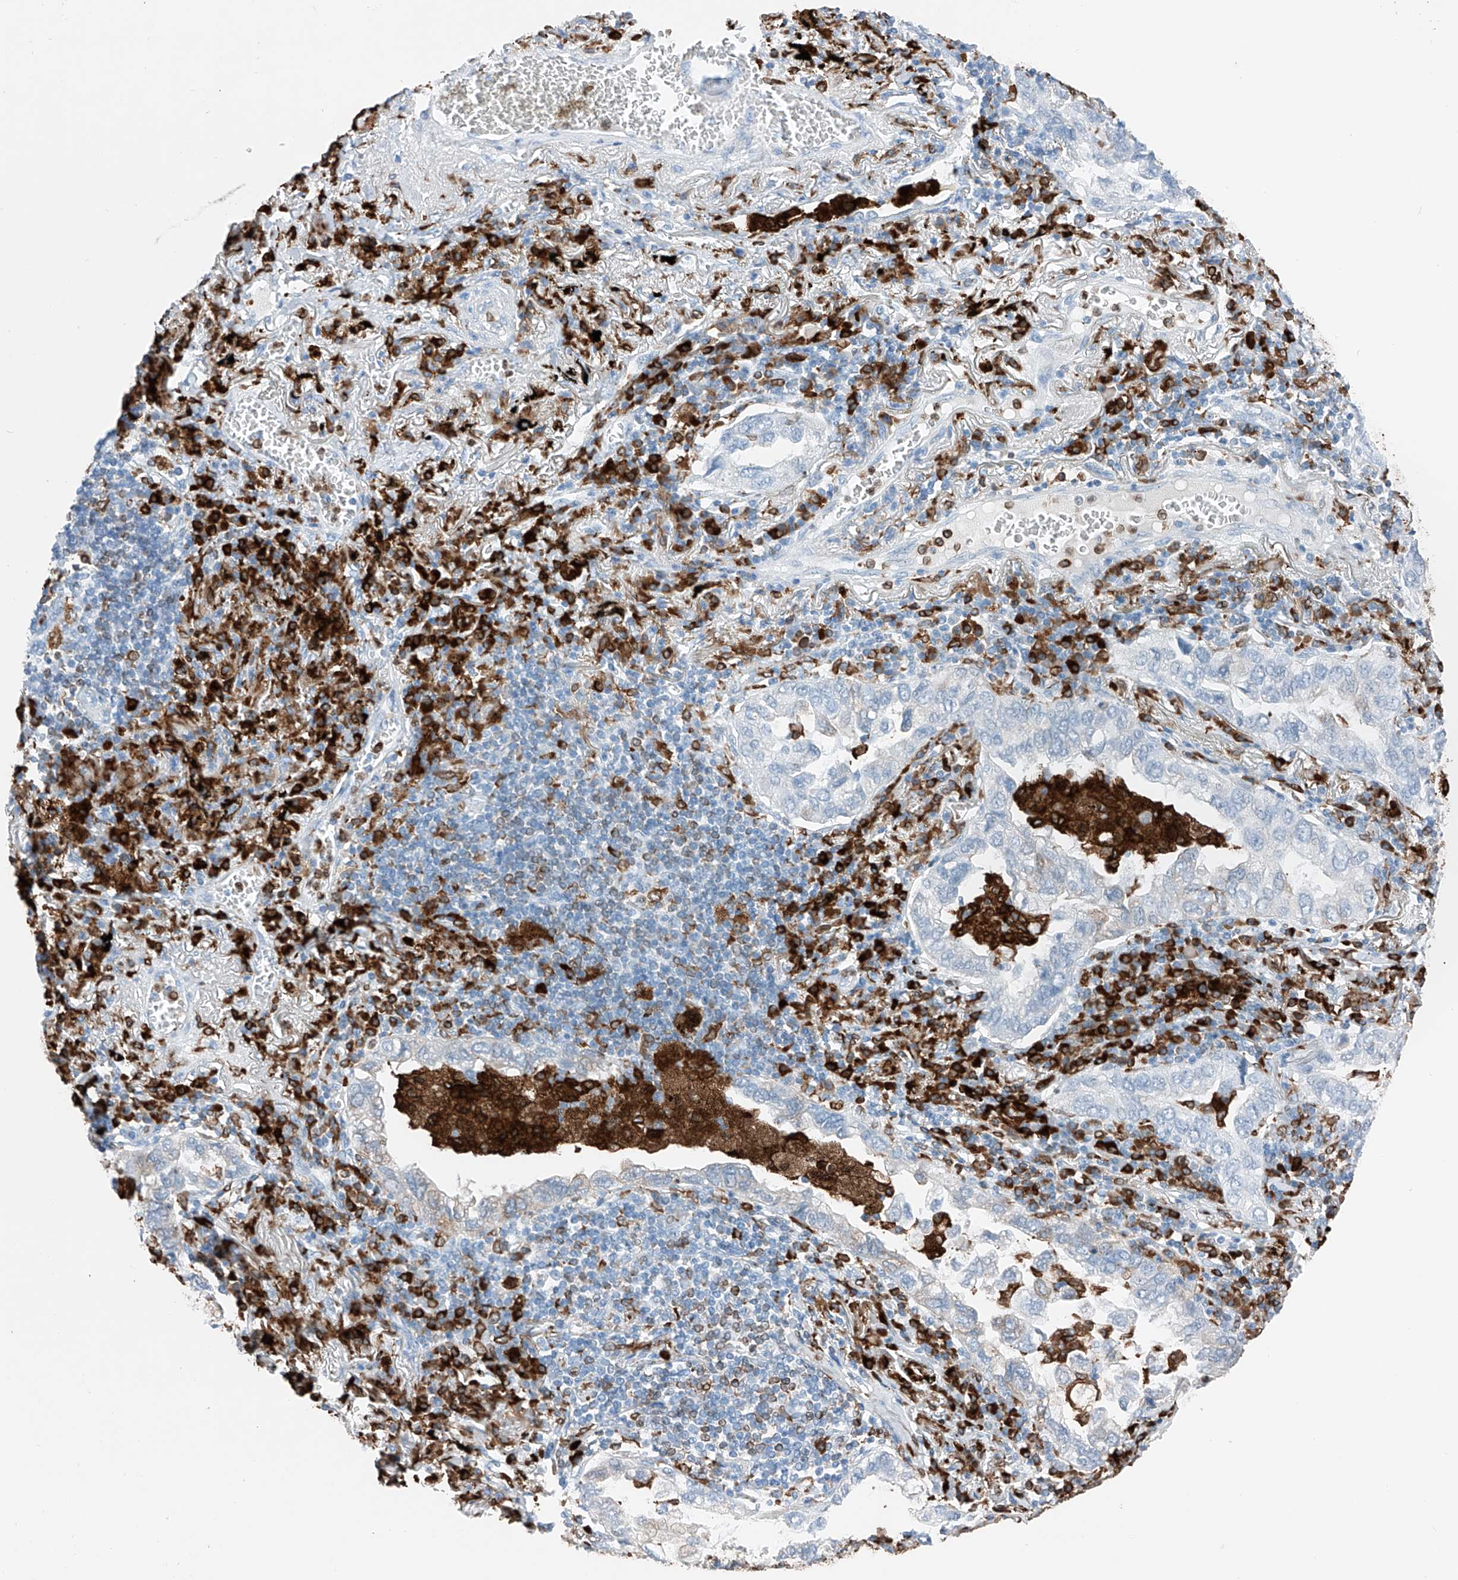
{"staining": {"intensity": "negative", "quantity": "none", "location": "none"}, "tissue": "lung cancer", "cell_type": "Tumor cells", "image_type": "cancer", "snomed": [{"axis": "morphology", "description": "Adenocarcinoma, NOS"}, {"axis": "topography", "description": "Lung"}], "caption": "Photomicrograph shows no protein expression in tumor cells of adenocarcinoma (lung) tissue. (DAB IHC, high magnification).", "gene": "TBXAS1", "patient": {"sex": "male", "age": 65}}